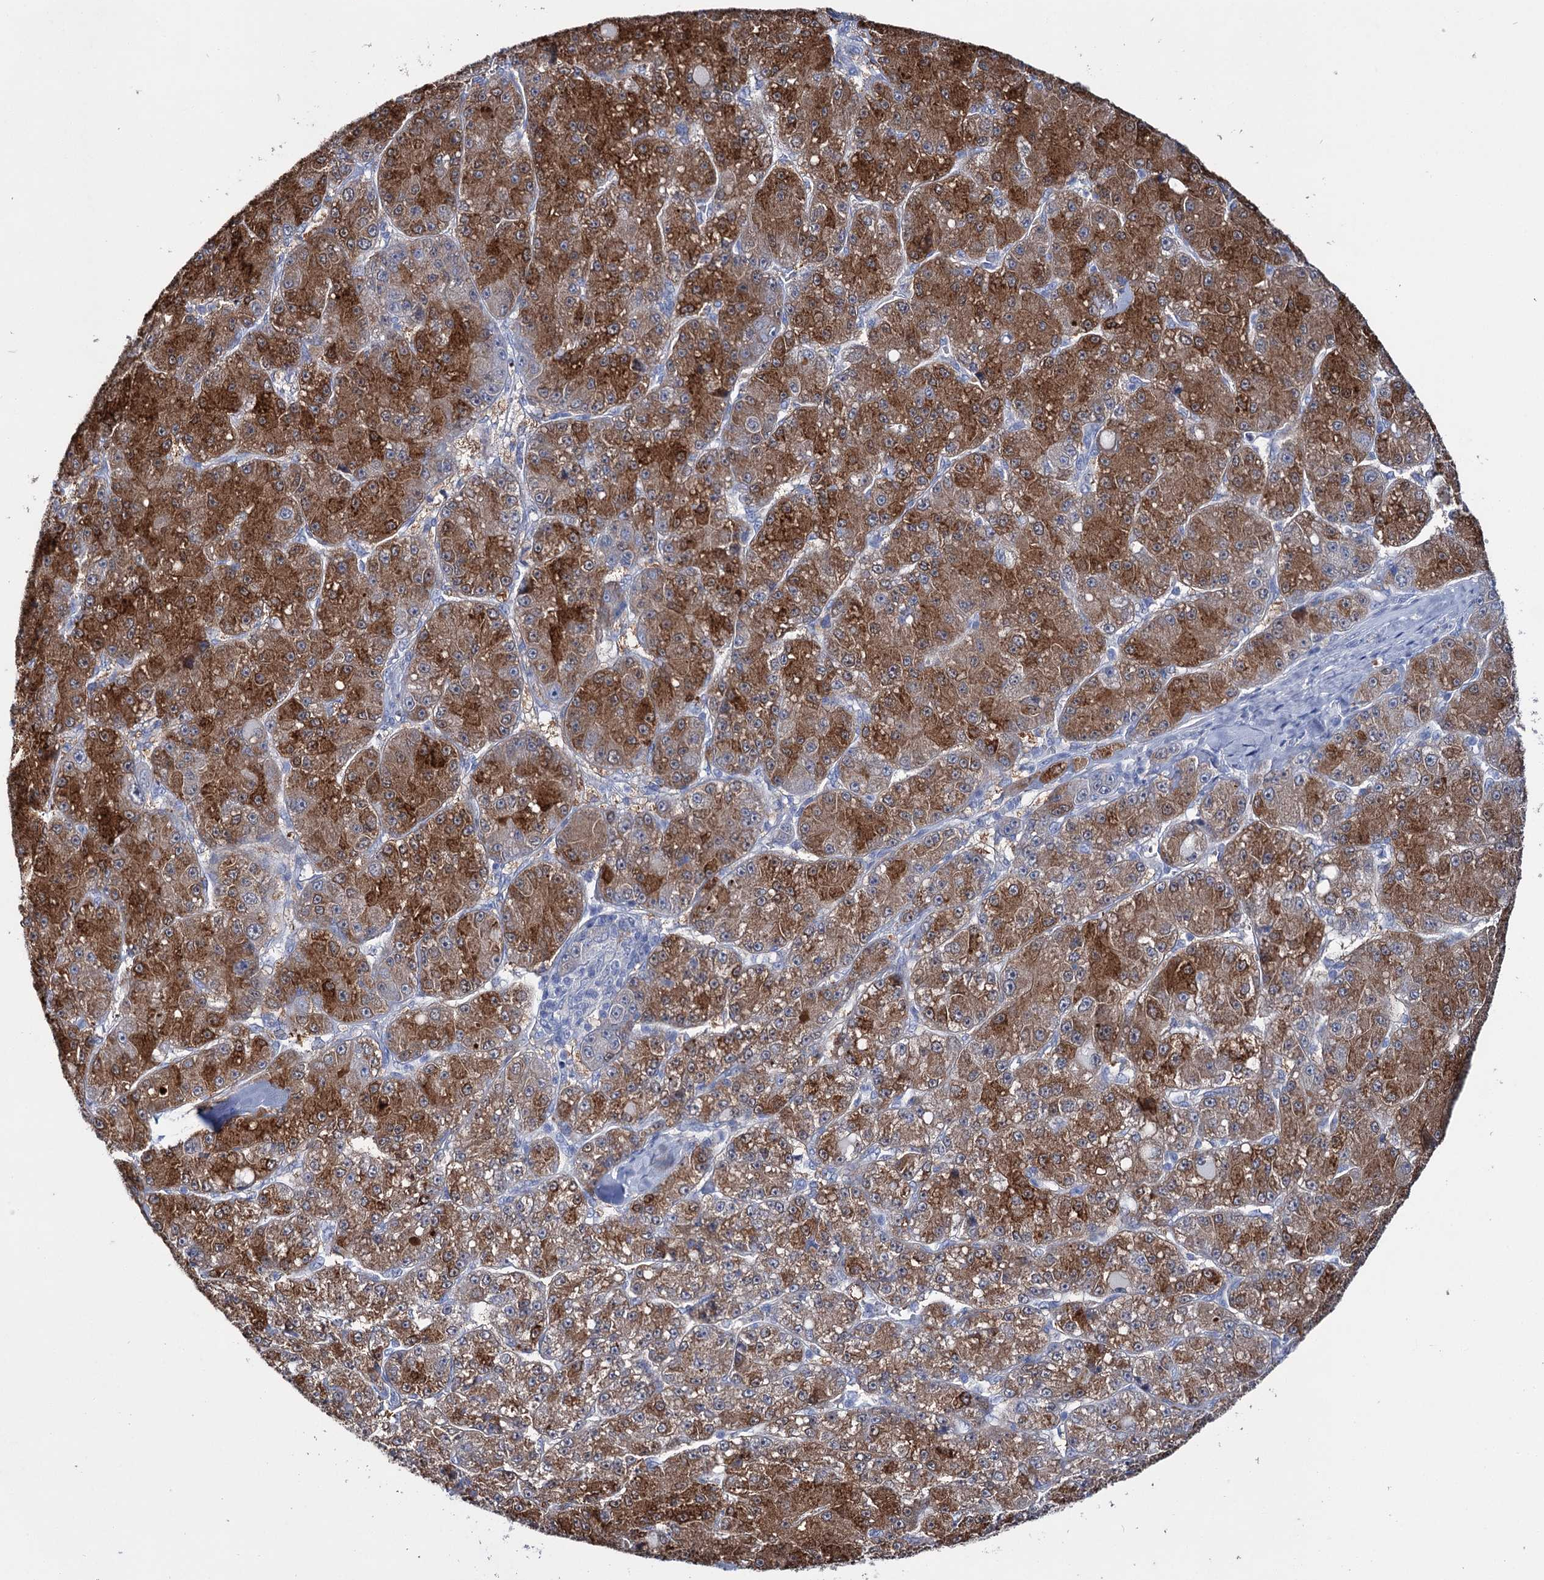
{"staining": {"intensity": "strong", "quantity": ">75%", "location": "cytoplasmic/membranous"}, "tissue": "liver cancer", "cell_type": "Tumor cells", "image_type": "cancer", "snomed": [{"axis": "morphology", "description": "Carcinoma, Hepatocellular, NOS"}, {"axis": "topography", "description": "Liver"}], "caption": "This is an image of immunohistochemistry staining of liver cancer, which shows strong staining in the cytoplasmic/membranous of tumor cells.", "gene": "LYZL4", "patient": {"sex": "male", "age": 67}}